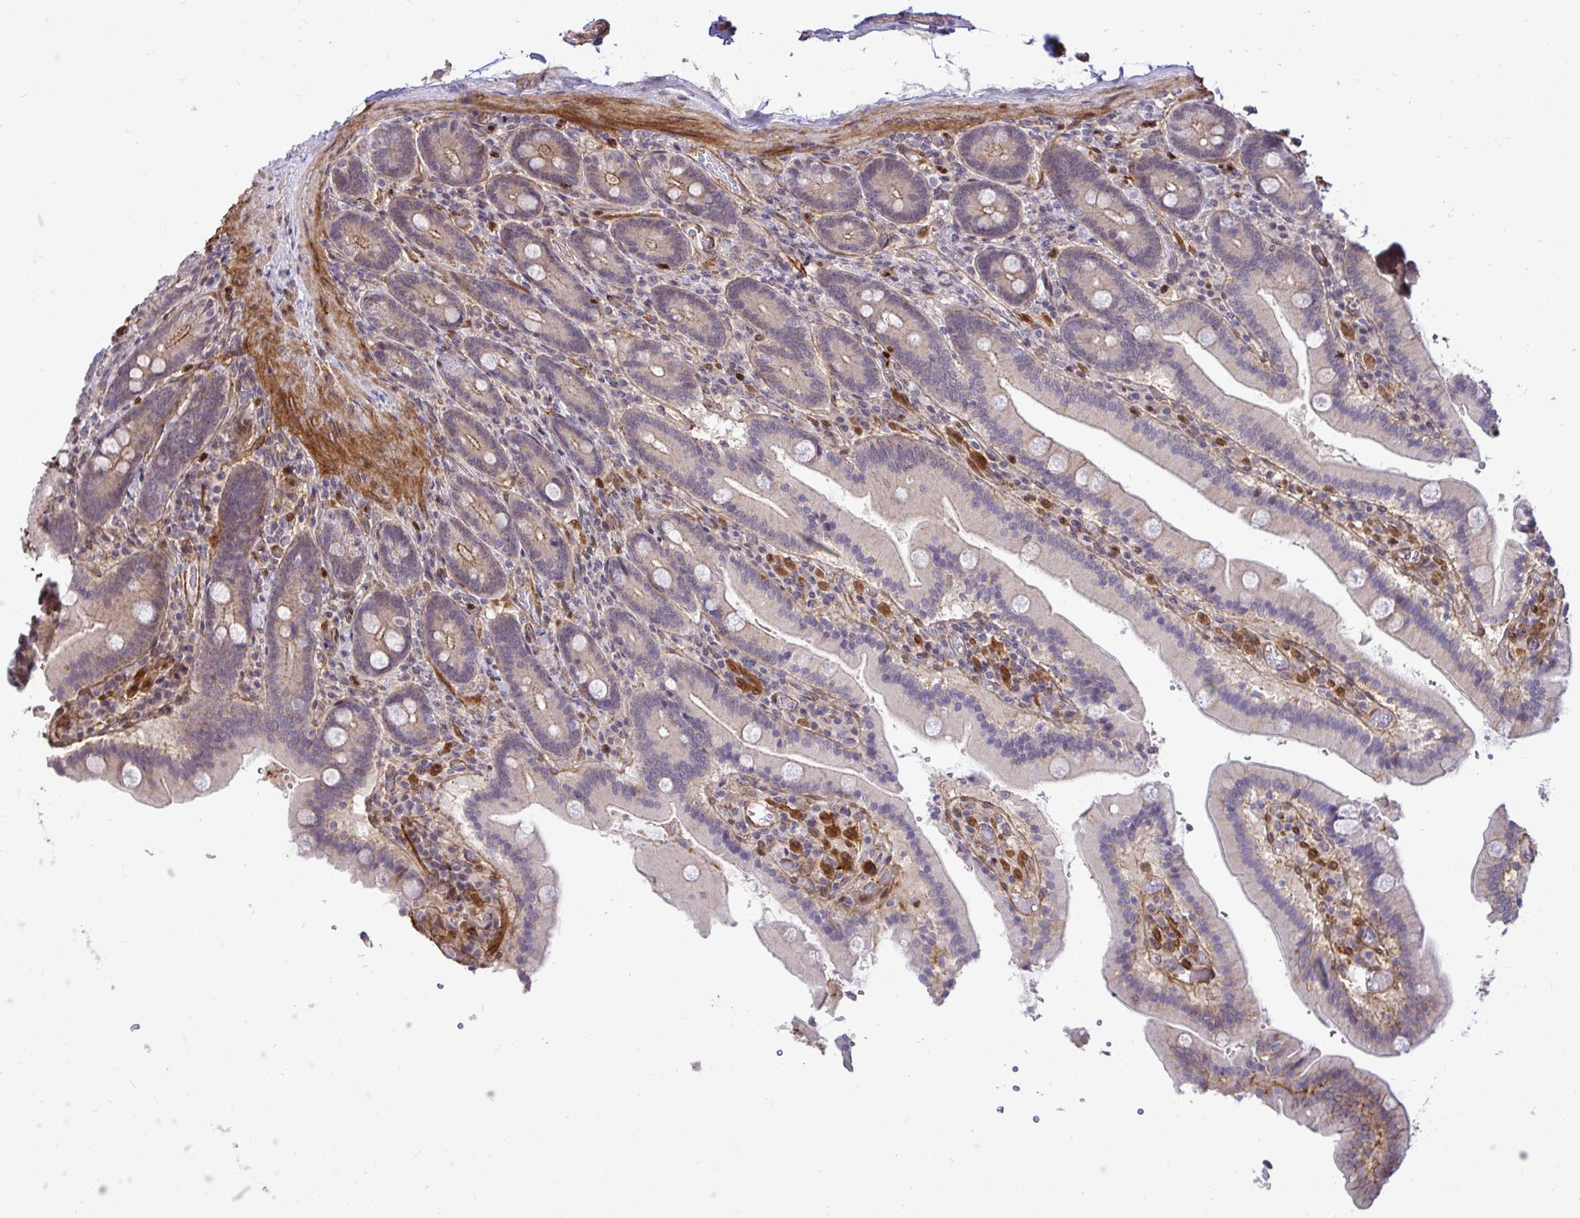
{"staining": {"intensity": "weak", "quantity": "25%-75%", "location": "cytoplasmic/membranous"}, "tissue": "duodenum", "cell_type": "Glandular cells", "image_type": "normal", "snomed": [{"axis": "morphology", "description": "Normal tissue, NOS"}, {"axis": "topography", "description": "Duodenum"}], "caption": "Immunohistochemical staining of normal duodenum demonstrates low levels of weak cytoplasmic/membranous expression in about 25%-75% of glandular cells.", "gene": "TRIP6", "patient": {"sex": "female", "age": 62}}